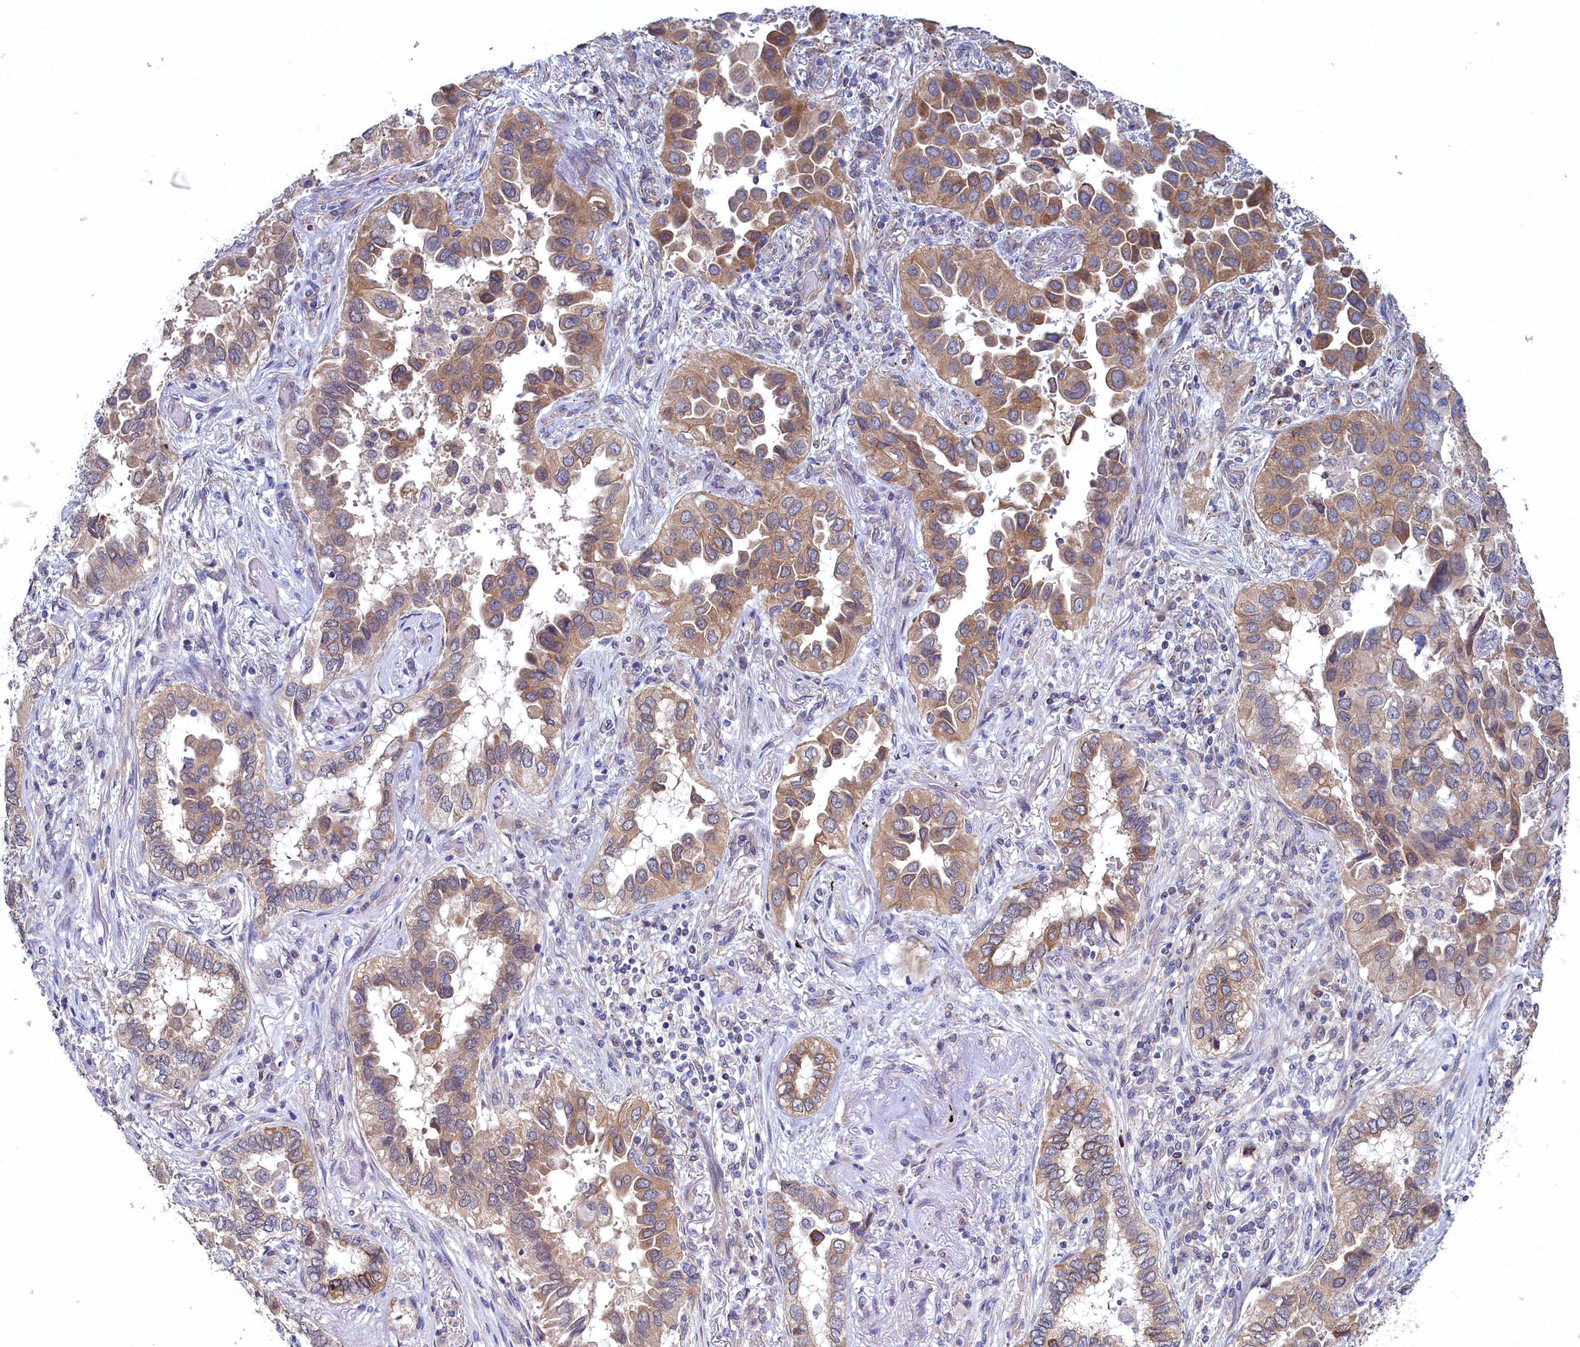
{"staining": {"intensity": "moderate", "quantity": ">75%", "location": "cytoplasmic/membranous"}, "tissue": "lung cancer", "cell_type": "Tumor cells", "image_type": "cancer", "snomed": [{"axis": "morphology", "description": "Adenocarcinoma, NOS"}, {"axis": "topography", "description": "Lung"}], "caption": "A medium amount of moderate cytoplasmic/membranous expression is appreciated in about >75% of tumor cells in adenocarcinoma (lung) tissue.", "gene": "SPATA2L", "patient": {"sex": "female", "age": 76}}